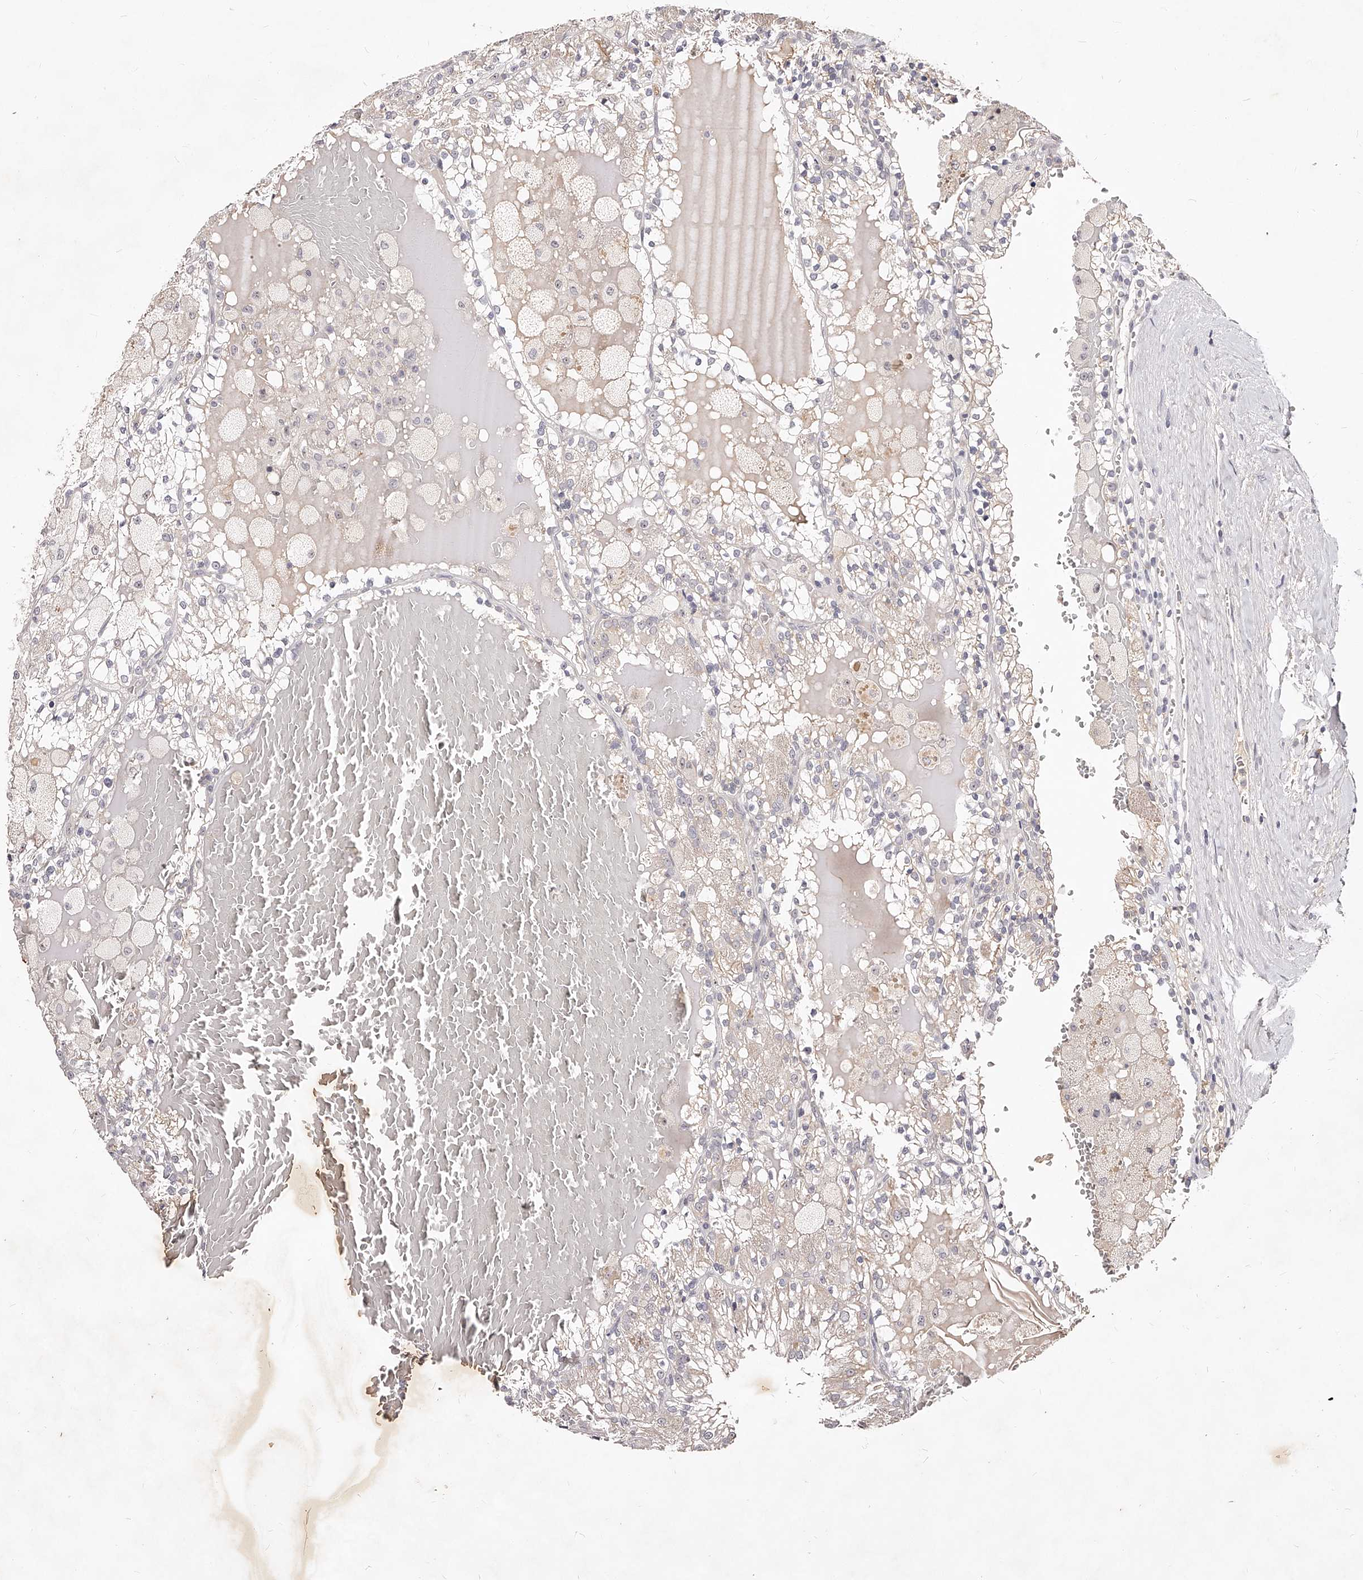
{"staining": {"intensity": "negative", "quantity": "none", "location": "none"}, "tissue": "renal cancer", "cell_type": "Tumor cells", "image_type": "cancer", "snomed": [{"axis": "morphology", "description": "Adenocarcinoma, NOS"}, {"axis": "topography", "description": "Kidney"}], "caption": "An image of human renal adenocarcinoma is negative for staining in tumor cells.", "gene": "PHACTR1", "patient": {"sex": "female", "age": 56}}